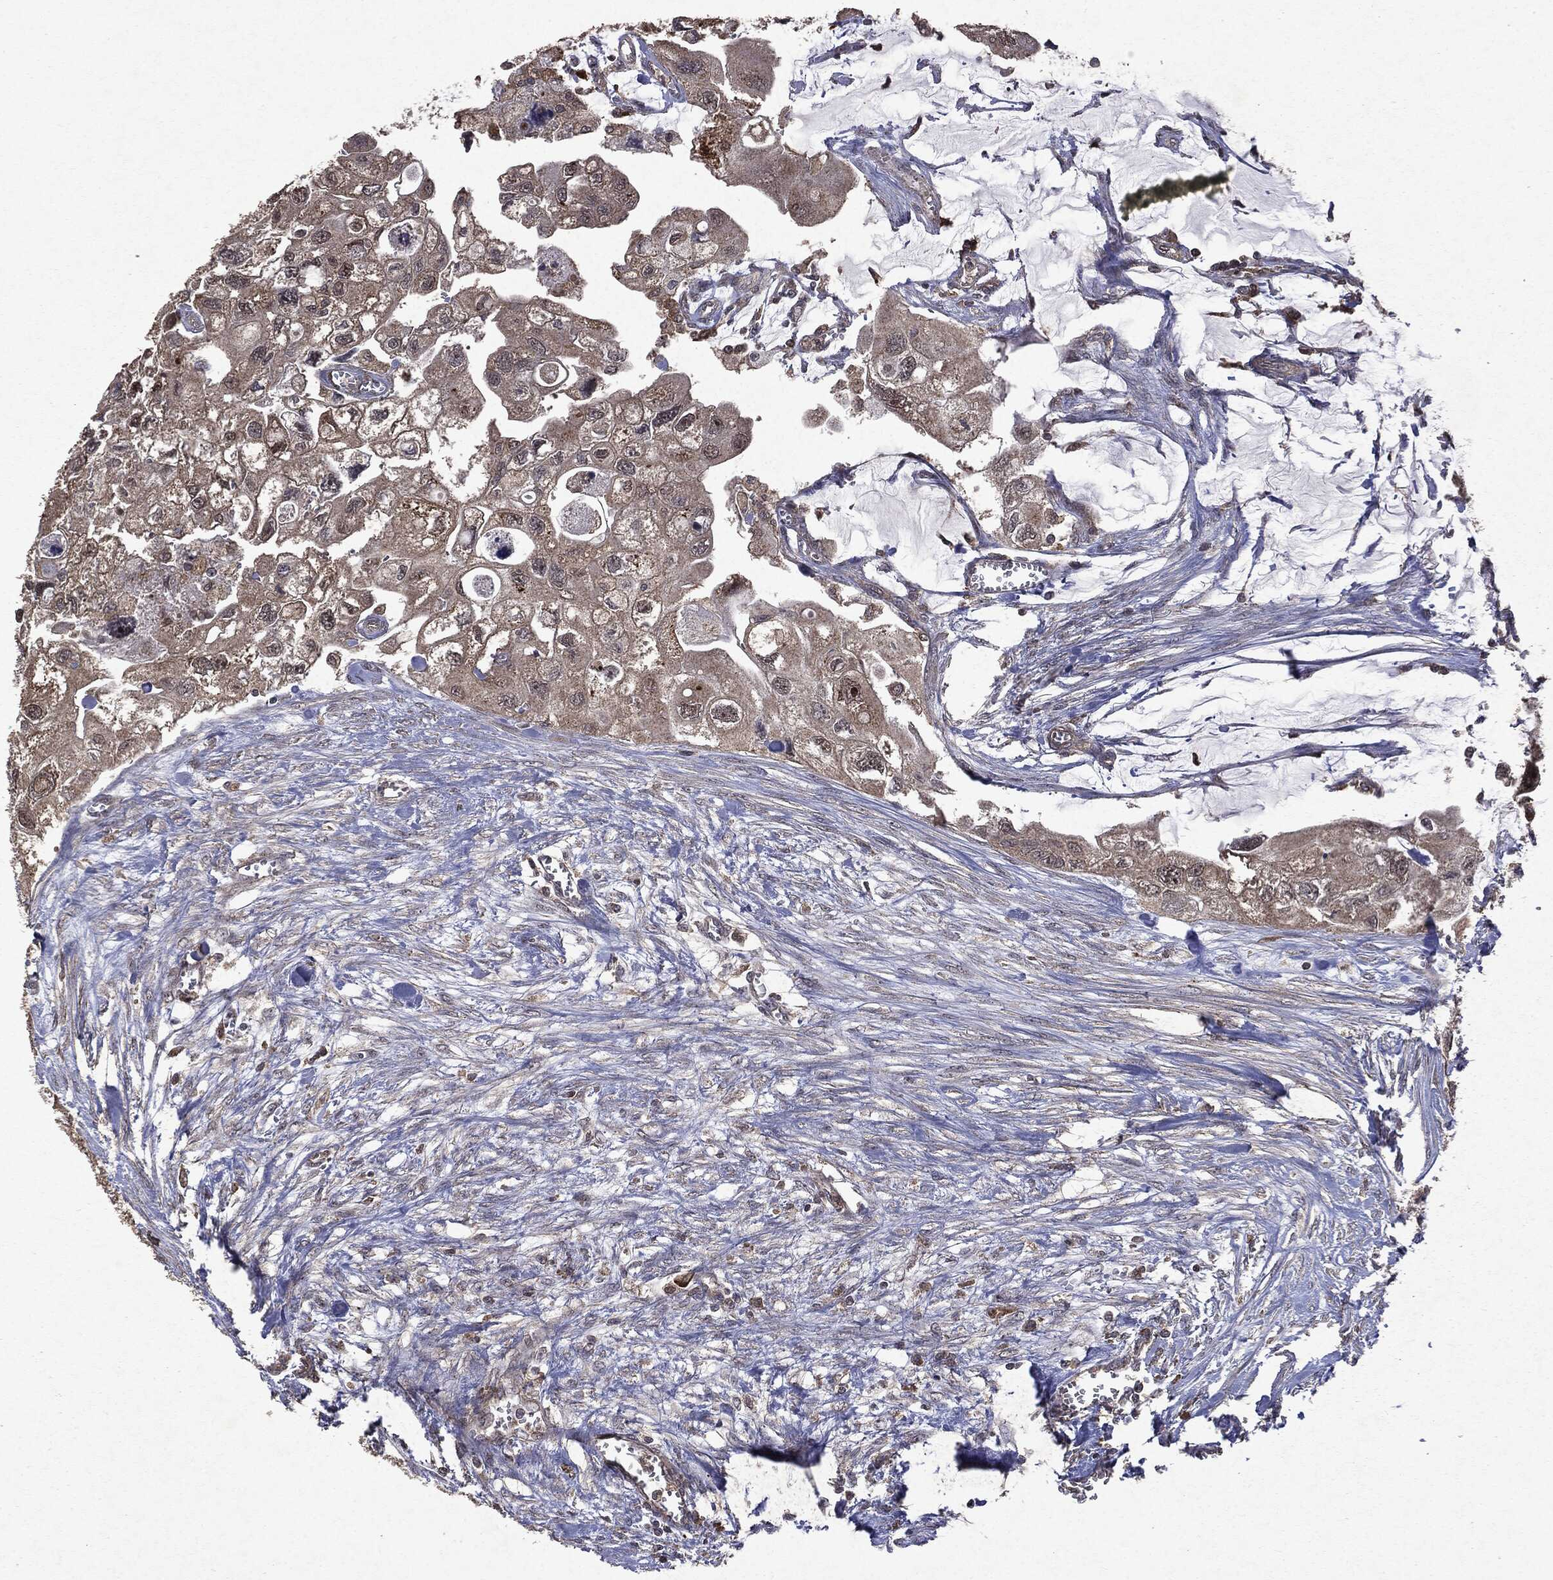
{"staining": {"intensity": "weak", "quantity": "<25%", "location": "cytoplasmic/membranous"}, "tissue": "urothelial cancer", "cell_type": "Tumor cells", "image_type": "cancer", "snomed": [{"axis": "morphology", "description": "Urothelial carcinoma, High grade"}, {"axis": "topography", "description": "Urinary bladder"}], "caption": "IHC image of high-grade urothelial carcinoma stained for a protein (brown), which shows no positivity in tumor cells. (Brightfield microscopy of DAB immunohistochemistry at high magnification).", "gene": "PTEN", "patient": {"sex": "male", "age": 59}}